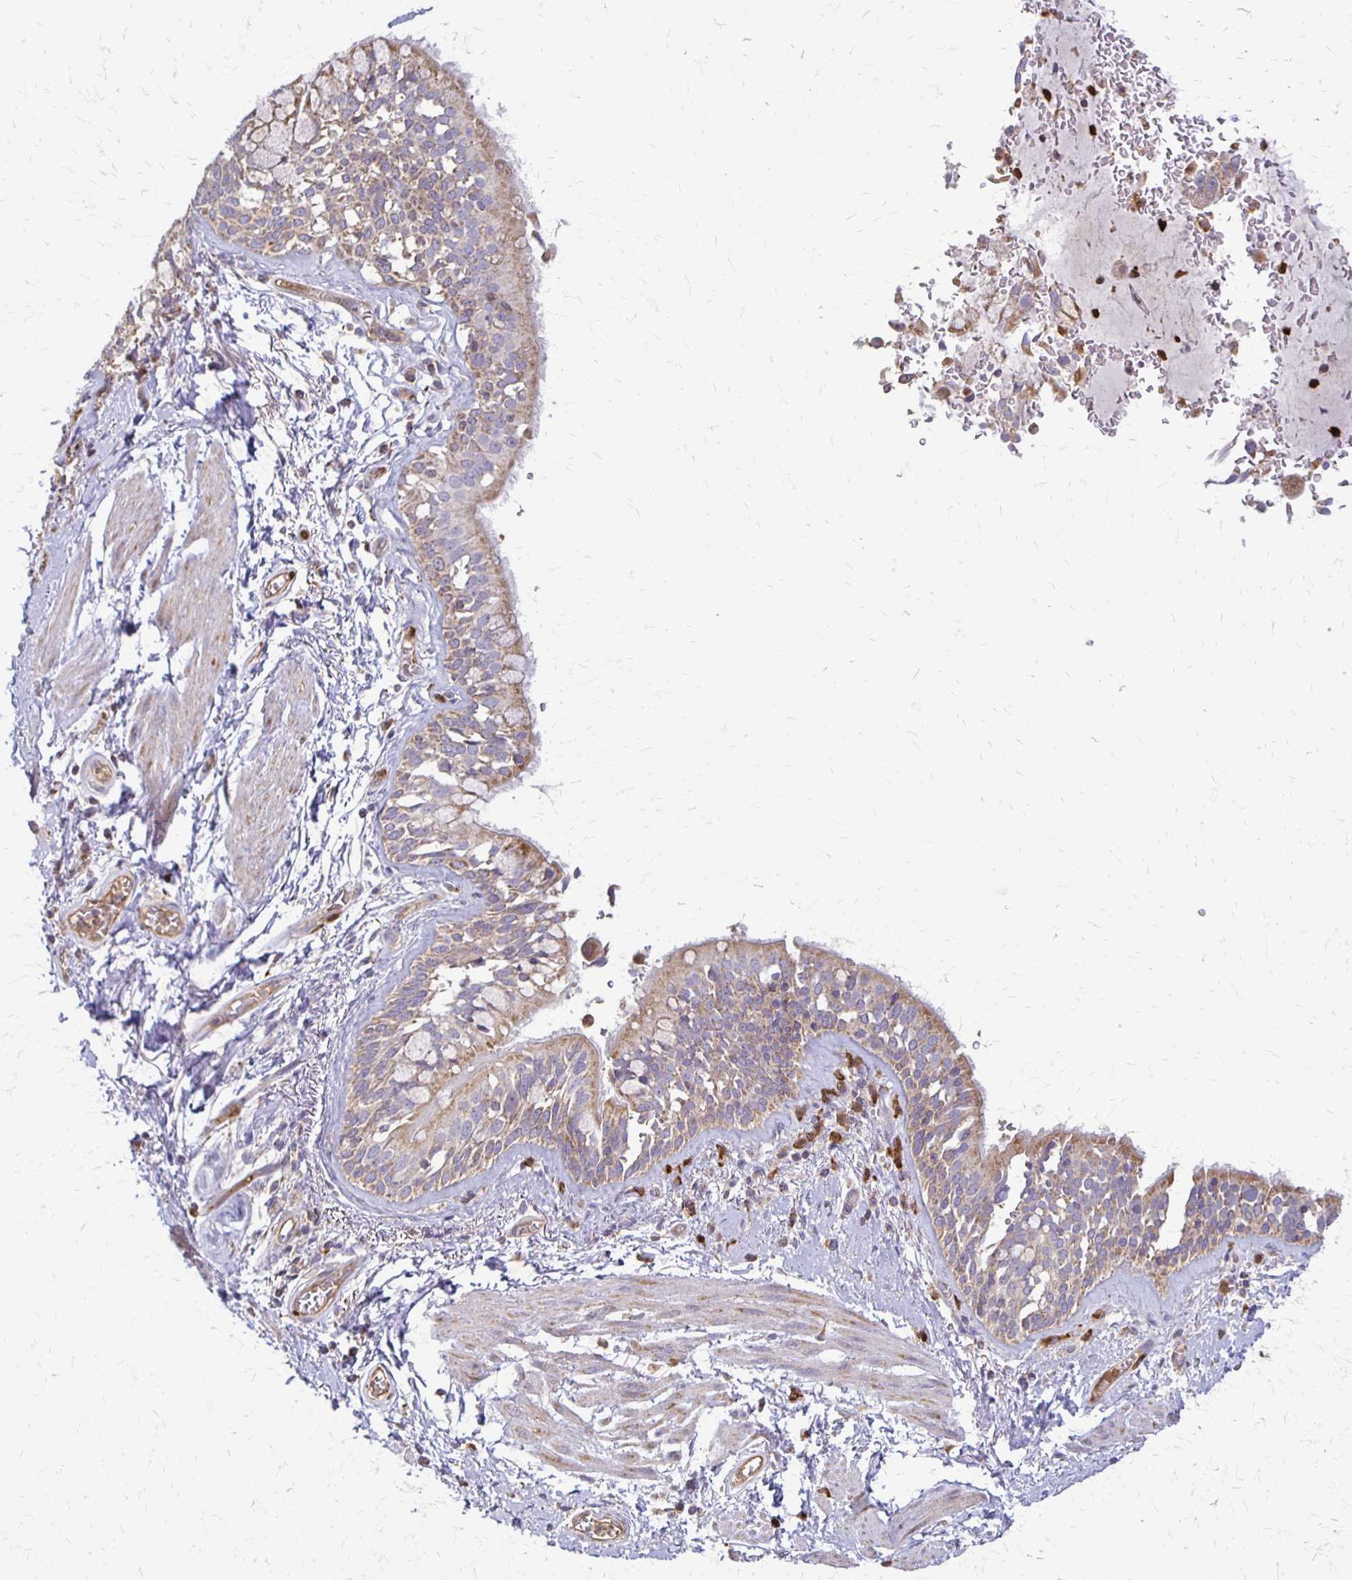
{"staining": {"intensity": "weak", "quantity": "<25%", "location": "cytoplasmic/membranous"}, "tissue": "adipose tissue", "cell_type": "Adipocytes", "image_type": "normal", "snomed": [{"axis": "morphology", "description": "Normal tissue, NOS"}, {"axis": "morphology", "description": "Degeneration, NOS"}, {"axis": "topography", "description": "Cartilage tissue"}, {"axis": "topography", "description": "Lung"}], "caption": "DAB immunohistochemical staining of unremarkable adipose tissue shows no significant staining in adipocytes. Nuclei are stained in blue.", "gene": "EIF4EBP2", "patient": {"sex": "female", "age": 61}}